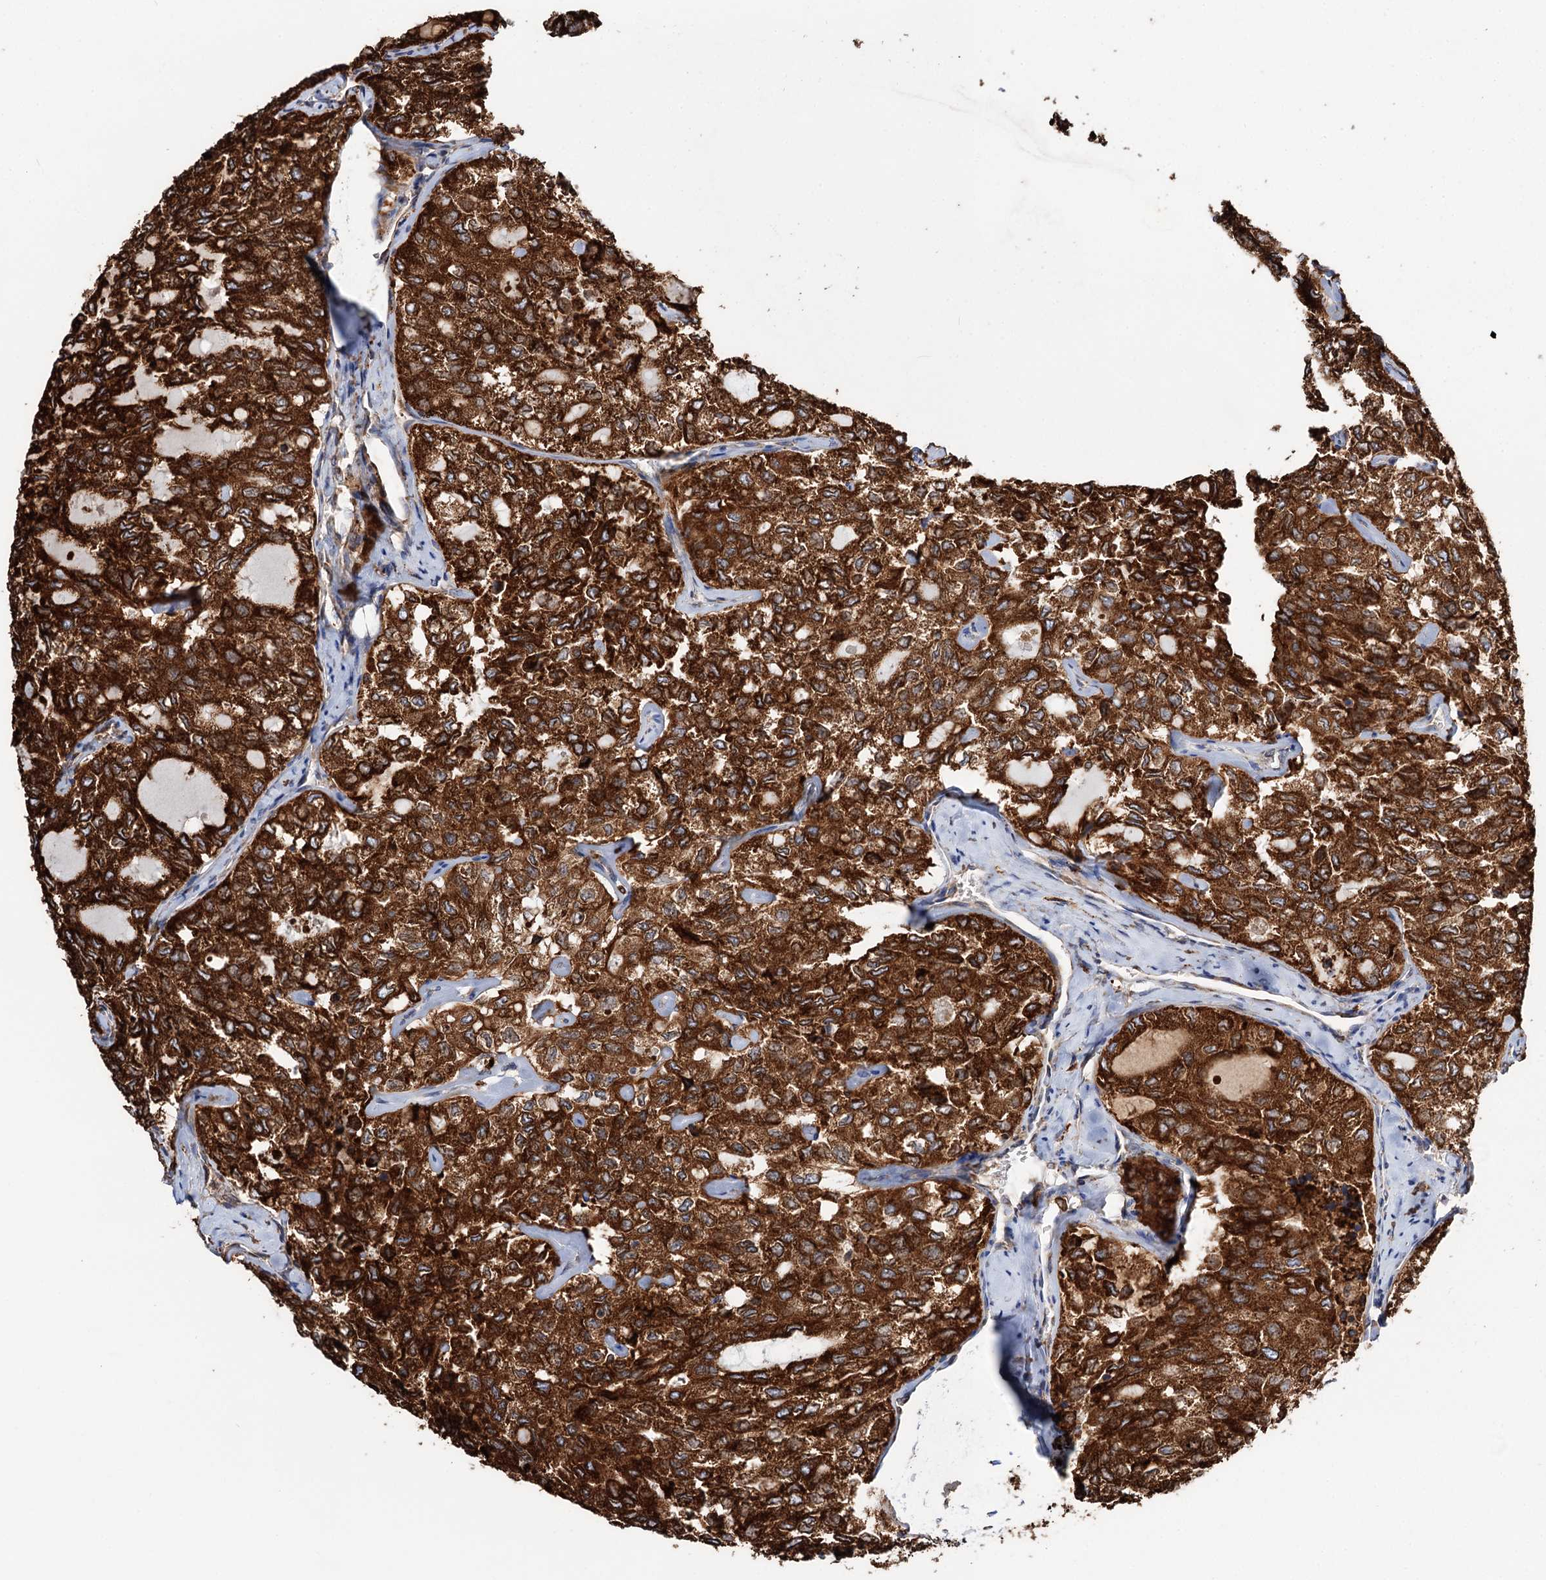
{"staining": {"intensity": "strong", "quantity": ">75%", "location": "cytoplasmic/membranous"}, "tissue": "thyroid cancer", "cell_type": "Tumor cells", "image_type": "cancer", "snomed": [{"axis": "morphology", "description": "Follicular adenoma carcinoma, NOS"}, {"axis": "topography", "description": "Thyroid gland"}], "caption": "A high-resolution micrograph shows immunohistochemistry (IHC) staining of thyroid follicular adenoma carcinoma, which shows strong cytoplasmic/membranous expression in approximately >75% of tumor cells.", "gene": "ERP29", "patient": {"sex": "male", "age": 75}}